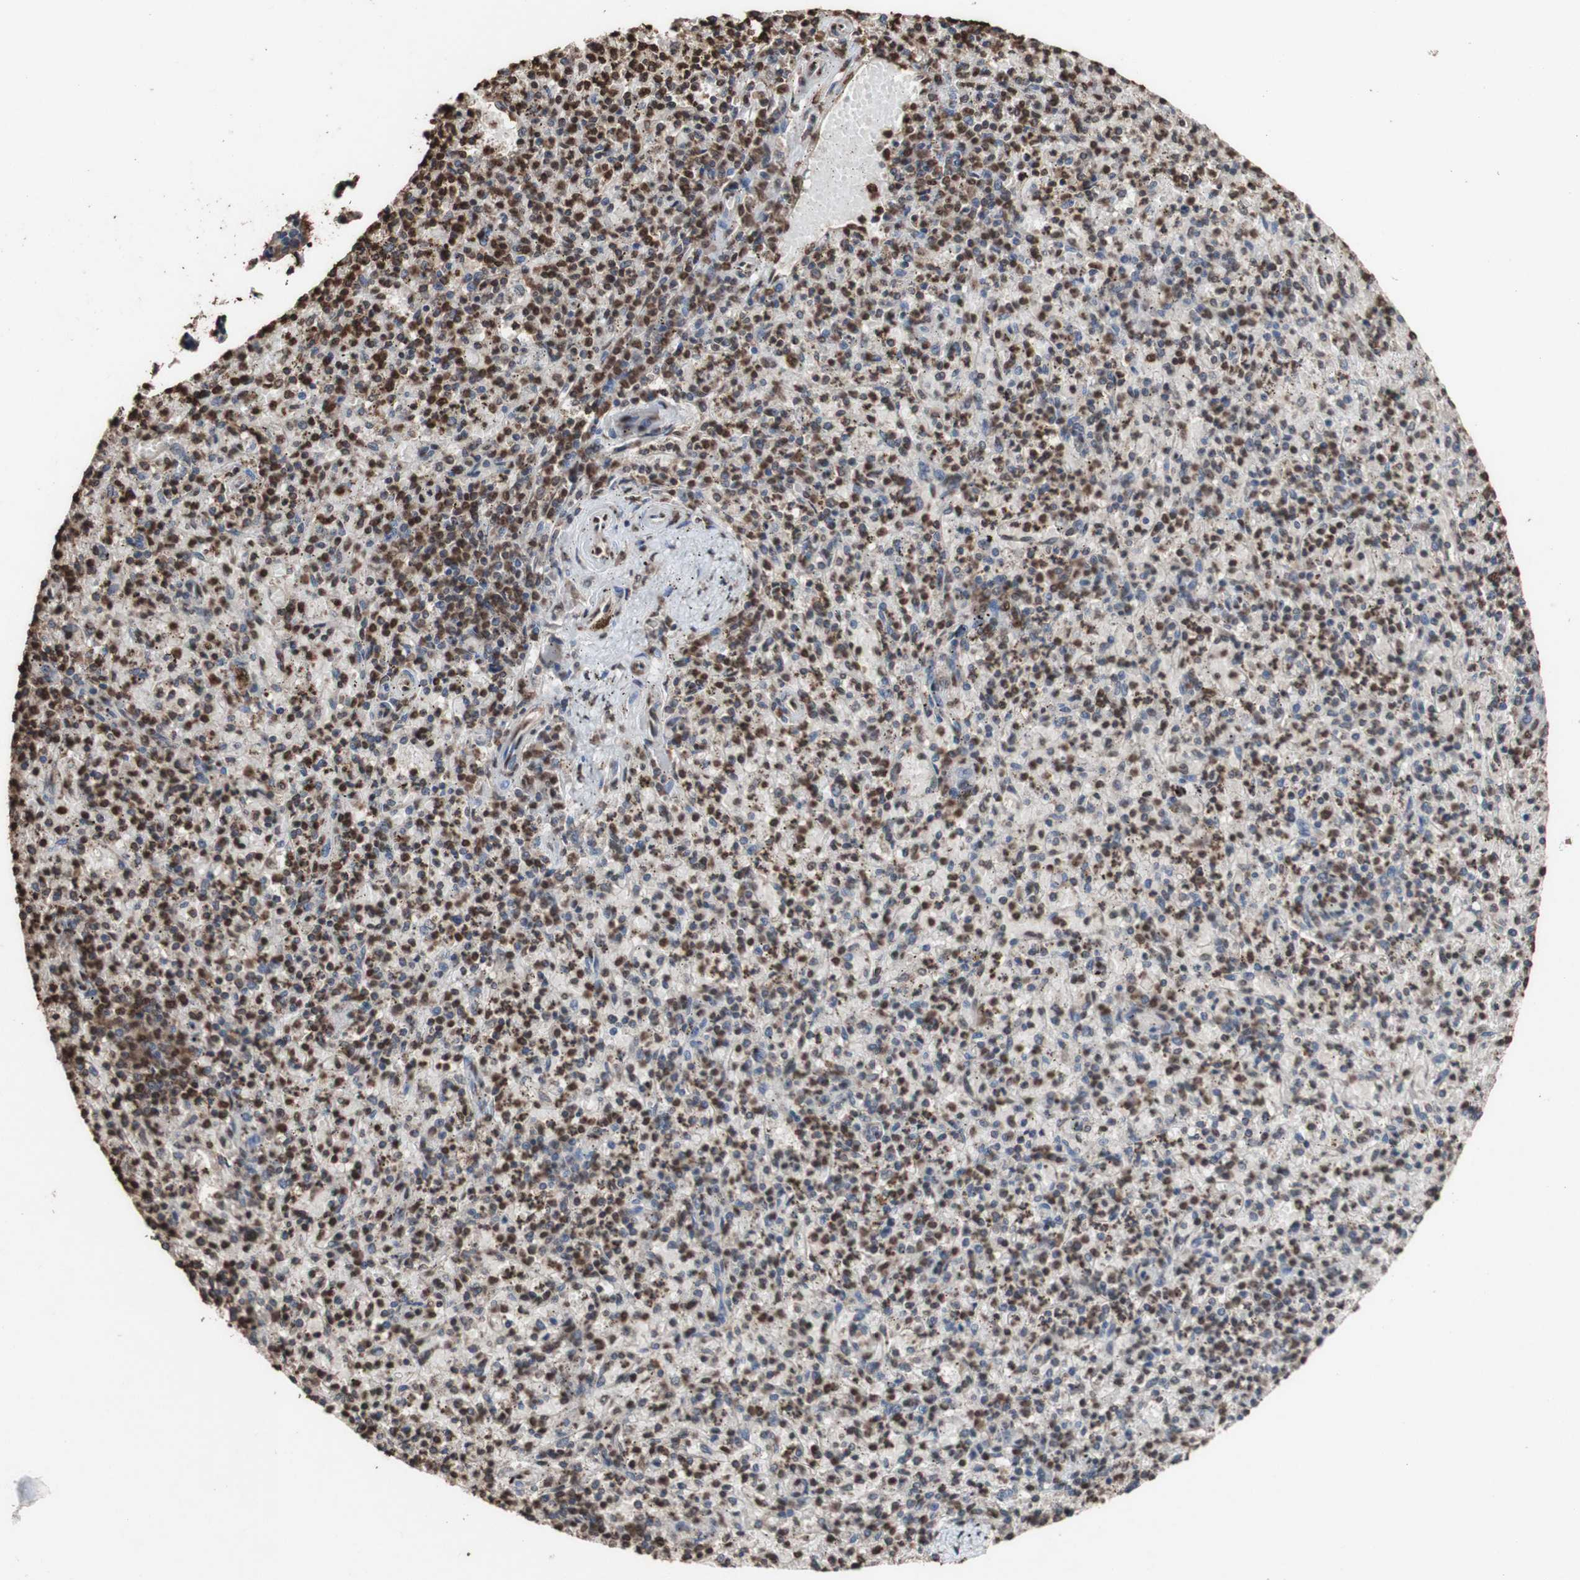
{"staining": {"intensity": "moderate", "quantity": "25%-75%", "location": "cytoplasmic/membranous,nuclear"}, "tissue": "spleen", "cell_type": "Cells in red pulp", "image_type": "normal", "snomed": [{"axis": "morphology", "description": "Normal tissue, NOS"}, {"axis": "topography", "description": "Spleen"}], "caption": "A histopathology image of human spleen stained for a protein shows moderate cytoplasmic/membranous,nuclear brown staining in cells in red pulp. (DAB = brown stain, brightfield microscopy at high magnification).", "gene": "PIDD1", "patient": {"sex": "male", "age": 72}}